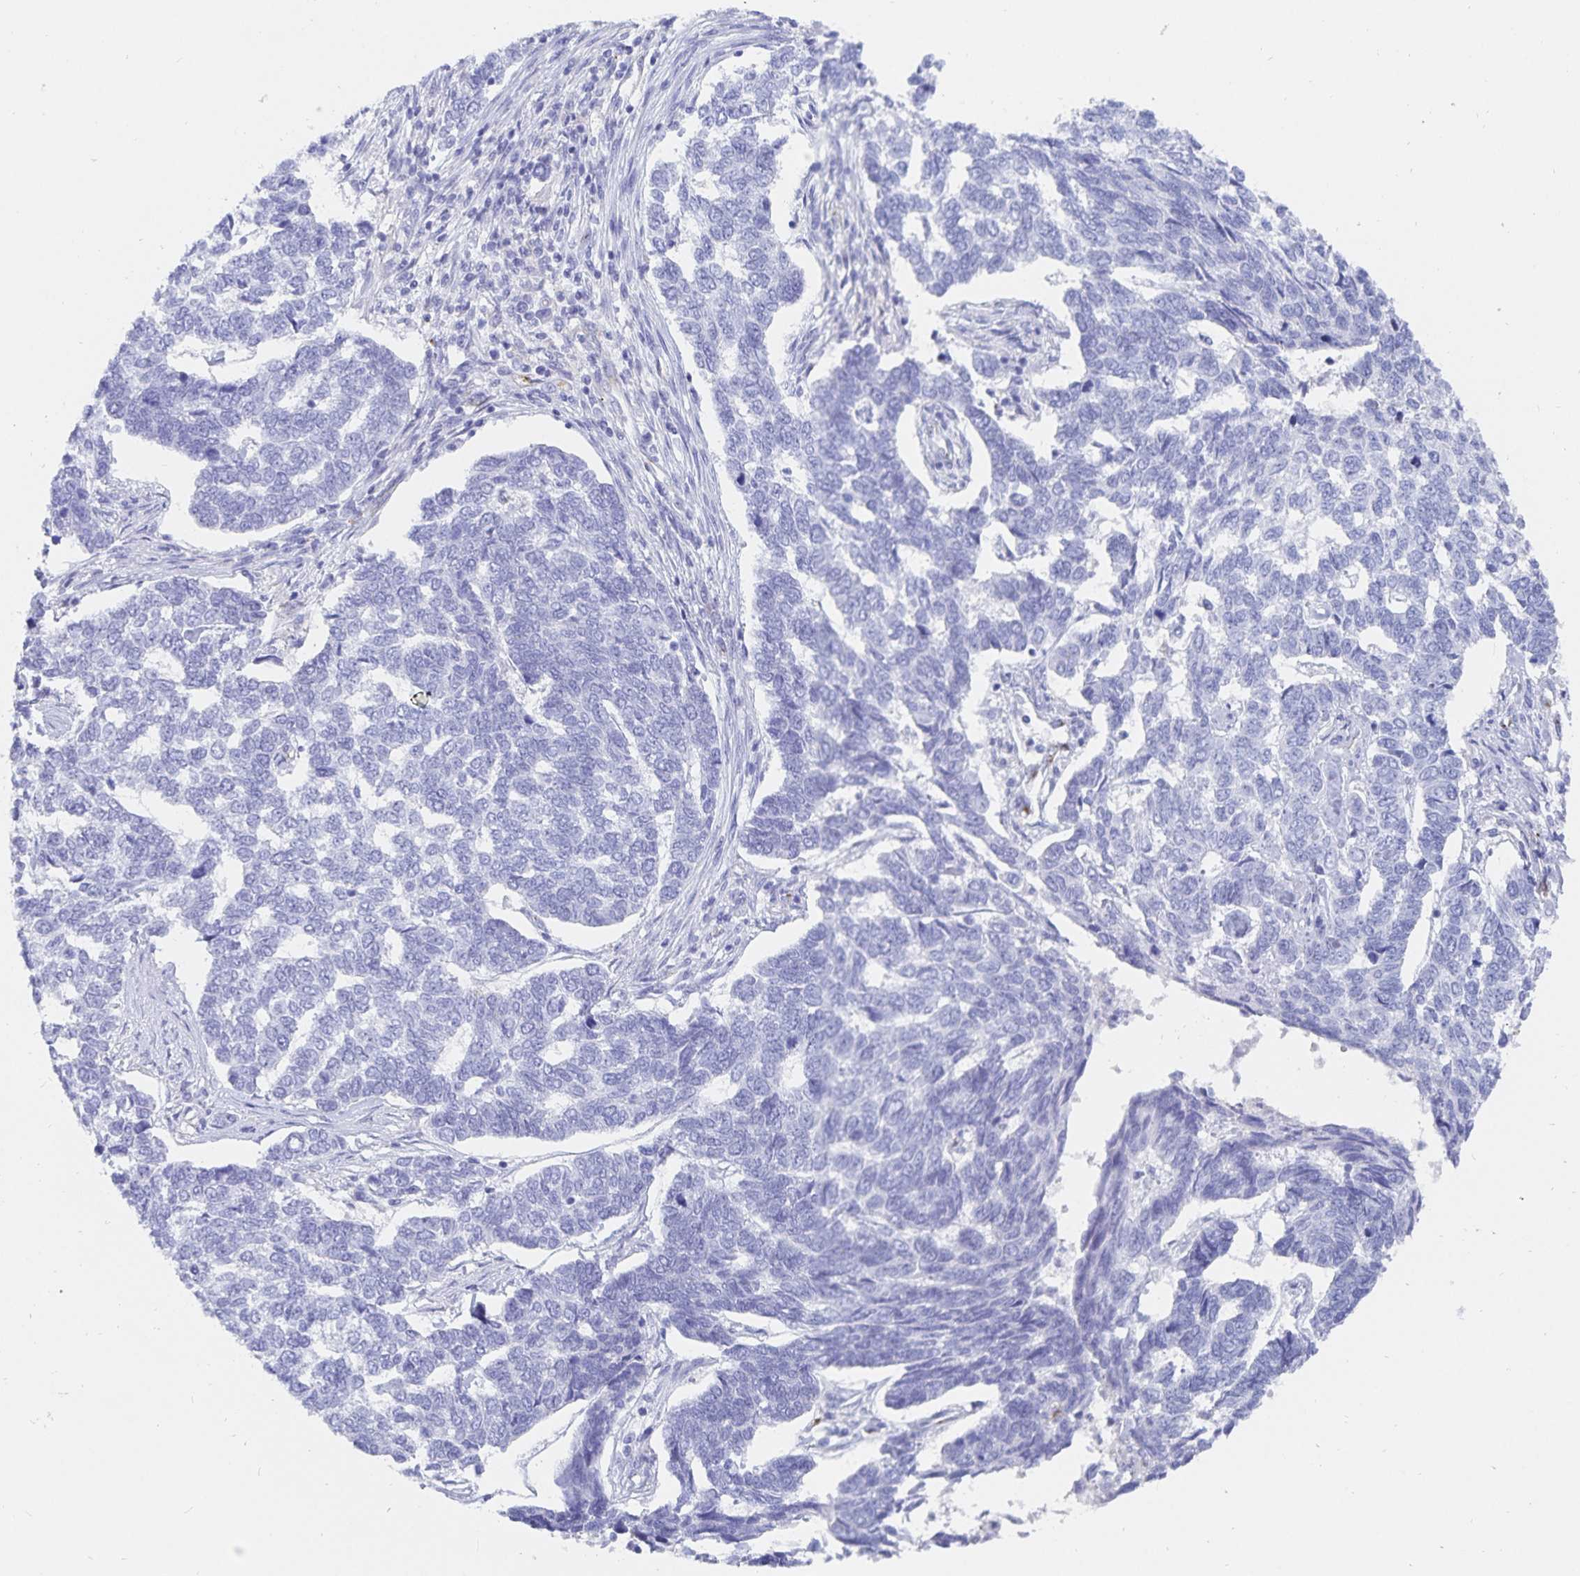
{"staining": {"intensity": "negative", "quantity": "none", "location": "none"}, "tissue": "skin cancer", "cell_type": "Tumor cells", "image_type": "cancer", "snomed": [{"axis": "morphology", "description": "Basal cell carcinoma"}, {"axis": "topography", "description": "Skin"}], "caption": "The image exhibits no significant positivity in tumor cells of basal cell carcinoma (skin).", "gene": "INSL5", "patient": {"sex": "female", "age": 65}}